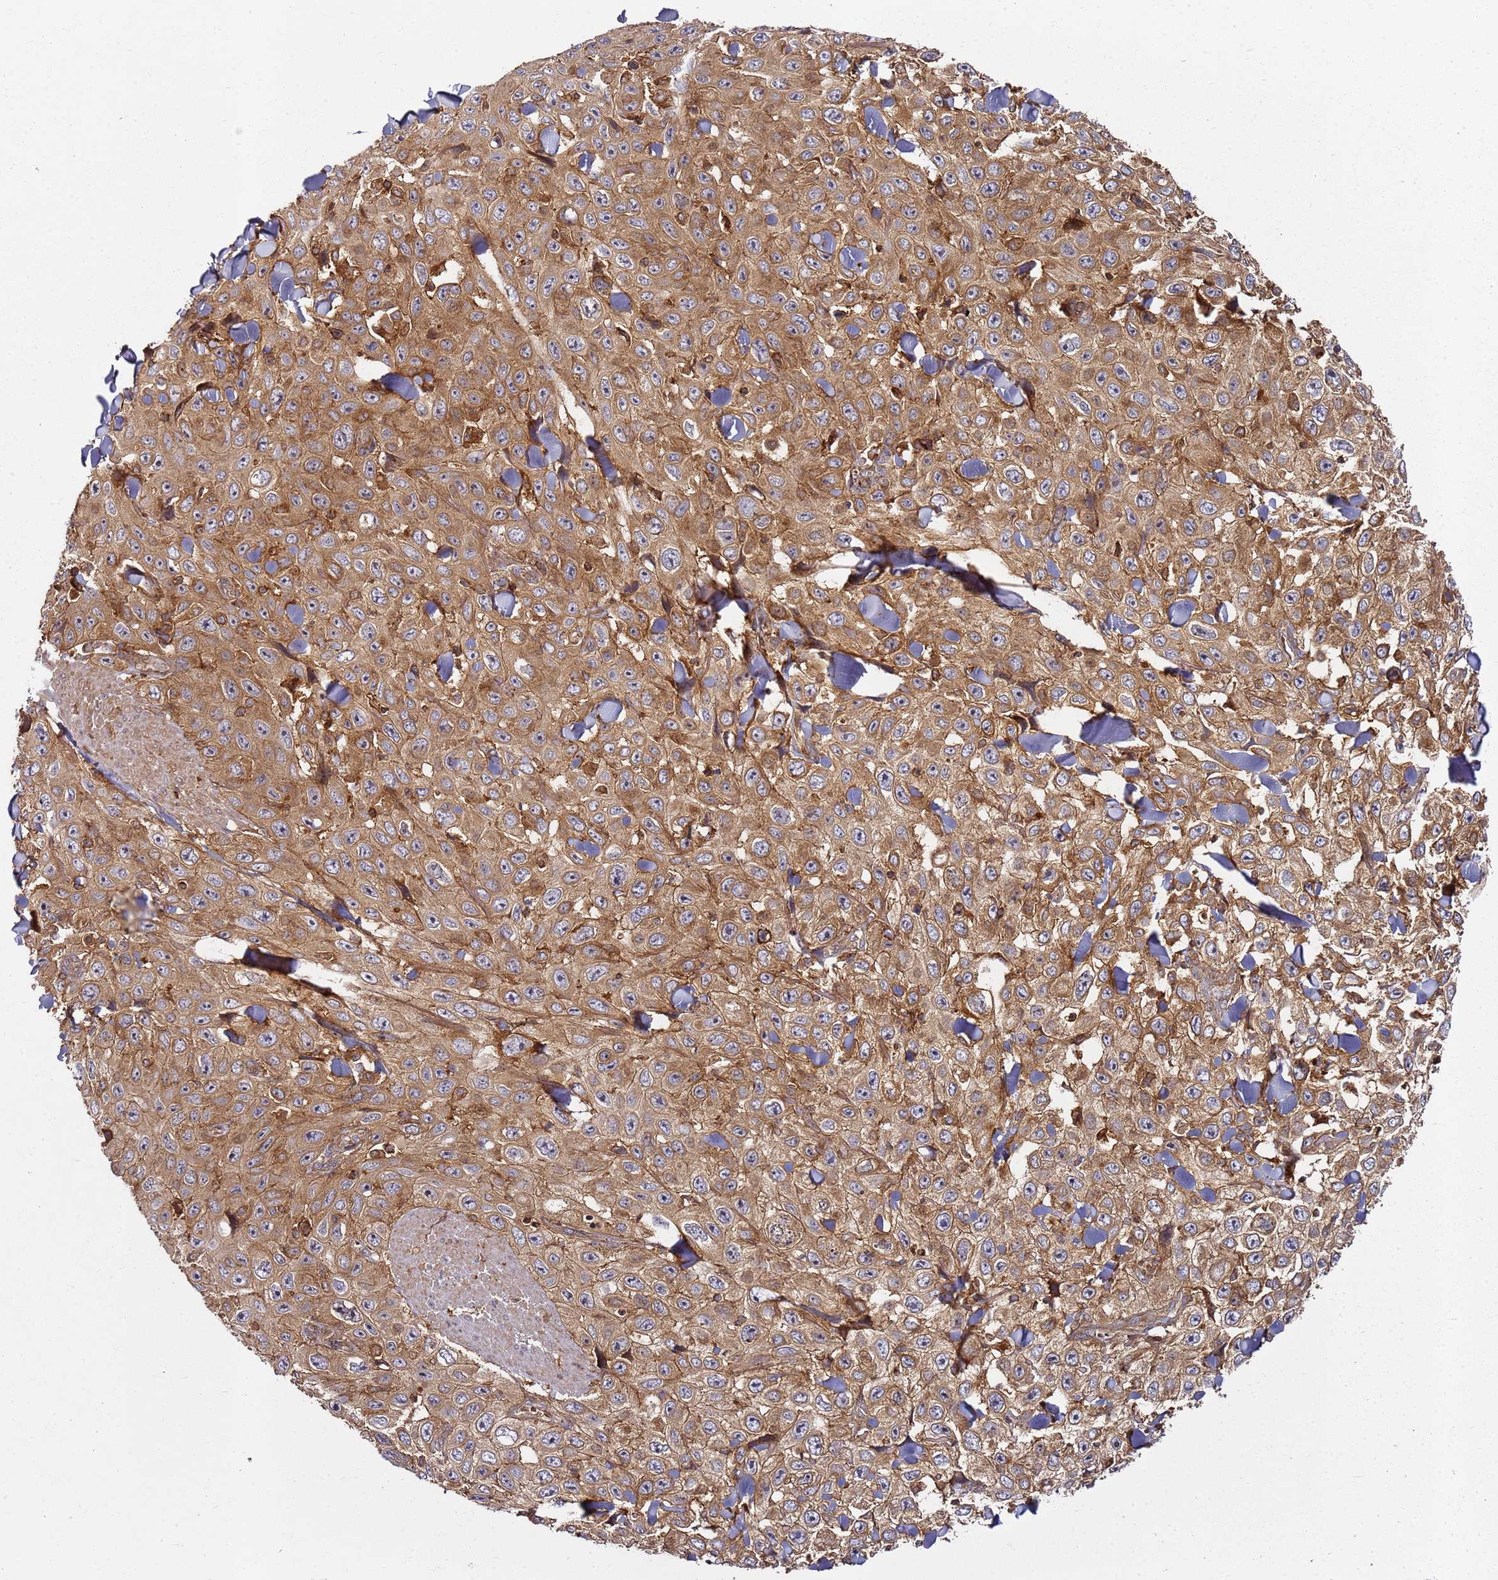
{"staining": {"intensity": "moderate", "quantity": ">75%", "location": "cytoplasmic/membranous,nuclear"}, "tissue": "skin cancer", "cell_type": "Tumor cells", "image_type": "cancer", "snomed": [{"axis": "morphology", "description": "Squamous cell carcinoma, NOS"}, {"axis": "topography", "description": "Skin"}], "caption": "Immunohistochemical staining of skin squamous cell carcinoma shows moderate cytoplasmic/membranous and nuclear protein positivity in approximately >75% of tumor cells.", "gene": "PRMT7", "patient": {"sex": "male", "age": 82}}